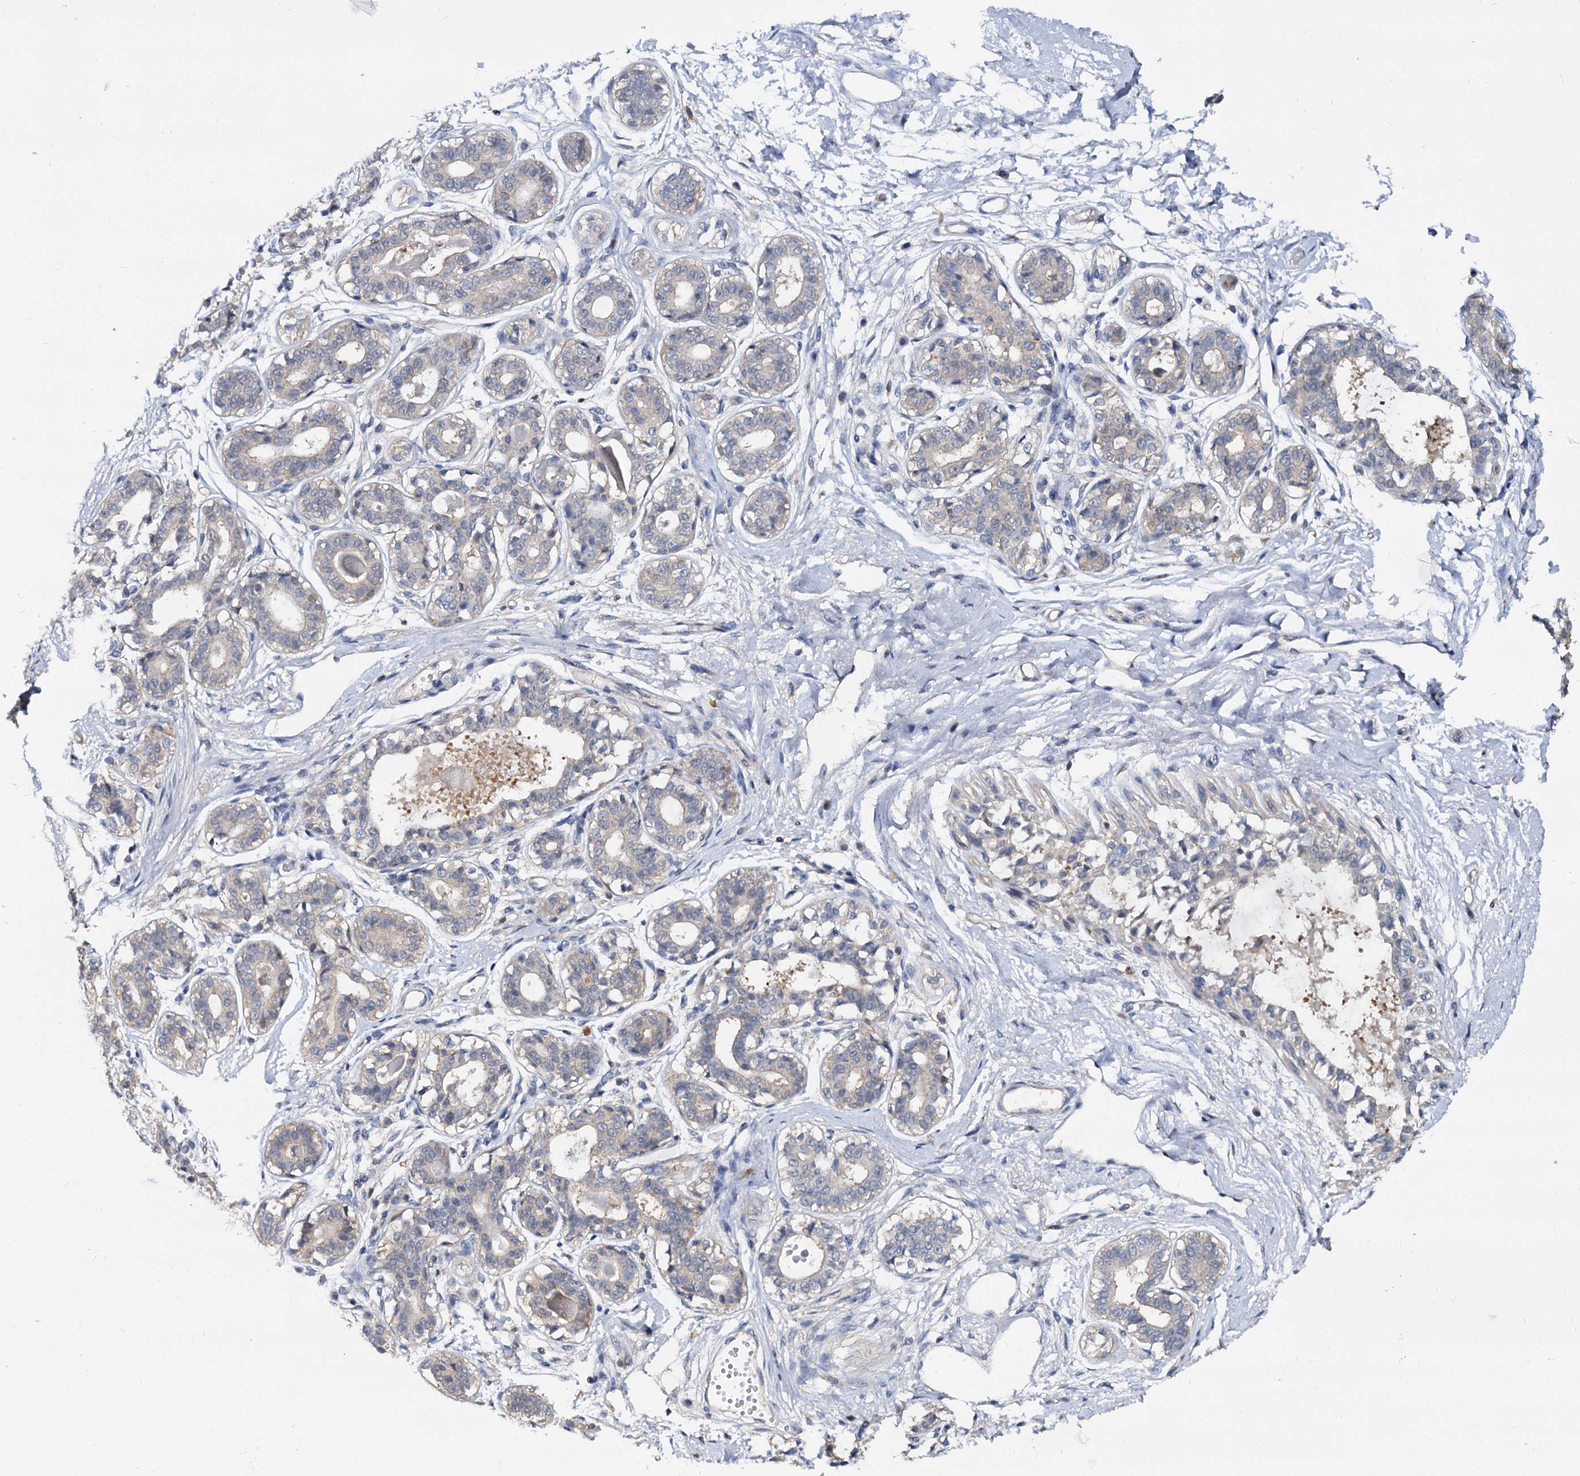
{"staining": {"intensity": "negative", "quantity": "none", "location": "none"}, "tissue": "breast", "cell_type": "Adipocytes", "image_type": "normal", "snomed": [{"axis": "morphology", "description": "Normal tissue, NOS"}, {"axis": "topography", "description": "Breast"}], "caption": "Immunohistochemistry (IHC) of unremarkable breast shows no expression in adipocytes. The staining is performed using DAB (3,3'-diaminobenzidine) brown chromogen with nuclei counter-stained in using hematoxylin.", "gene": "ANKRD13A", "patient": {"sex": "female", "age": 45}}